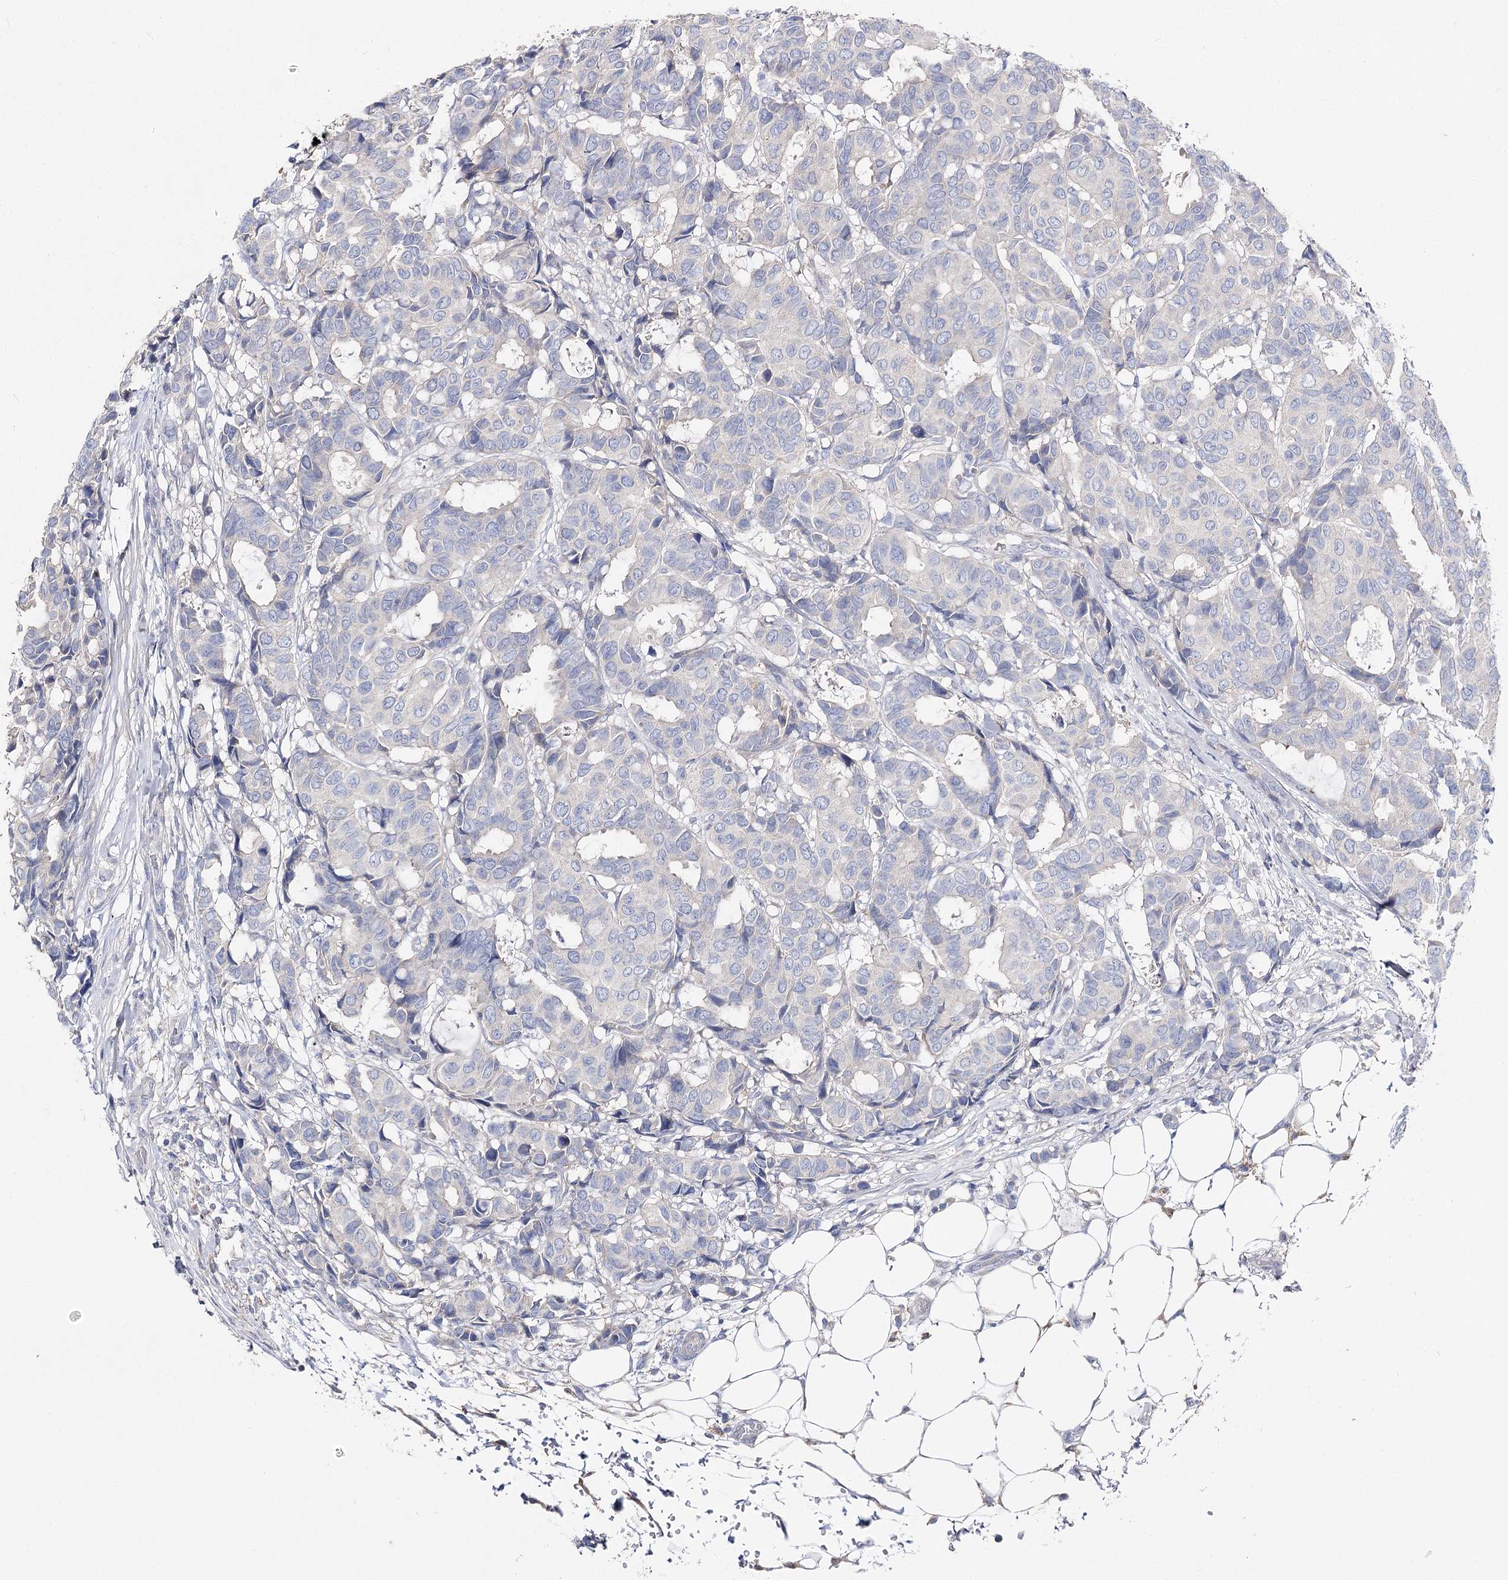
{"staining": {"intensity": "negative", "quantity": "none", "location": "none"}, "tissue": "breast cancer", "cell_type": "Tumor cells", "image_type": "cancer", "snomed": [{"axis": "morphology", "description": "Duct carcinoma"}, {"axis": "topography", "description": "Breast"}], "caption": "Immunohistochemistry (IHC) of human breast cancer exhibits no positivity in tumor cells.", "gene": "NRAP", "patient": {"sex": "female", "age": 87}}